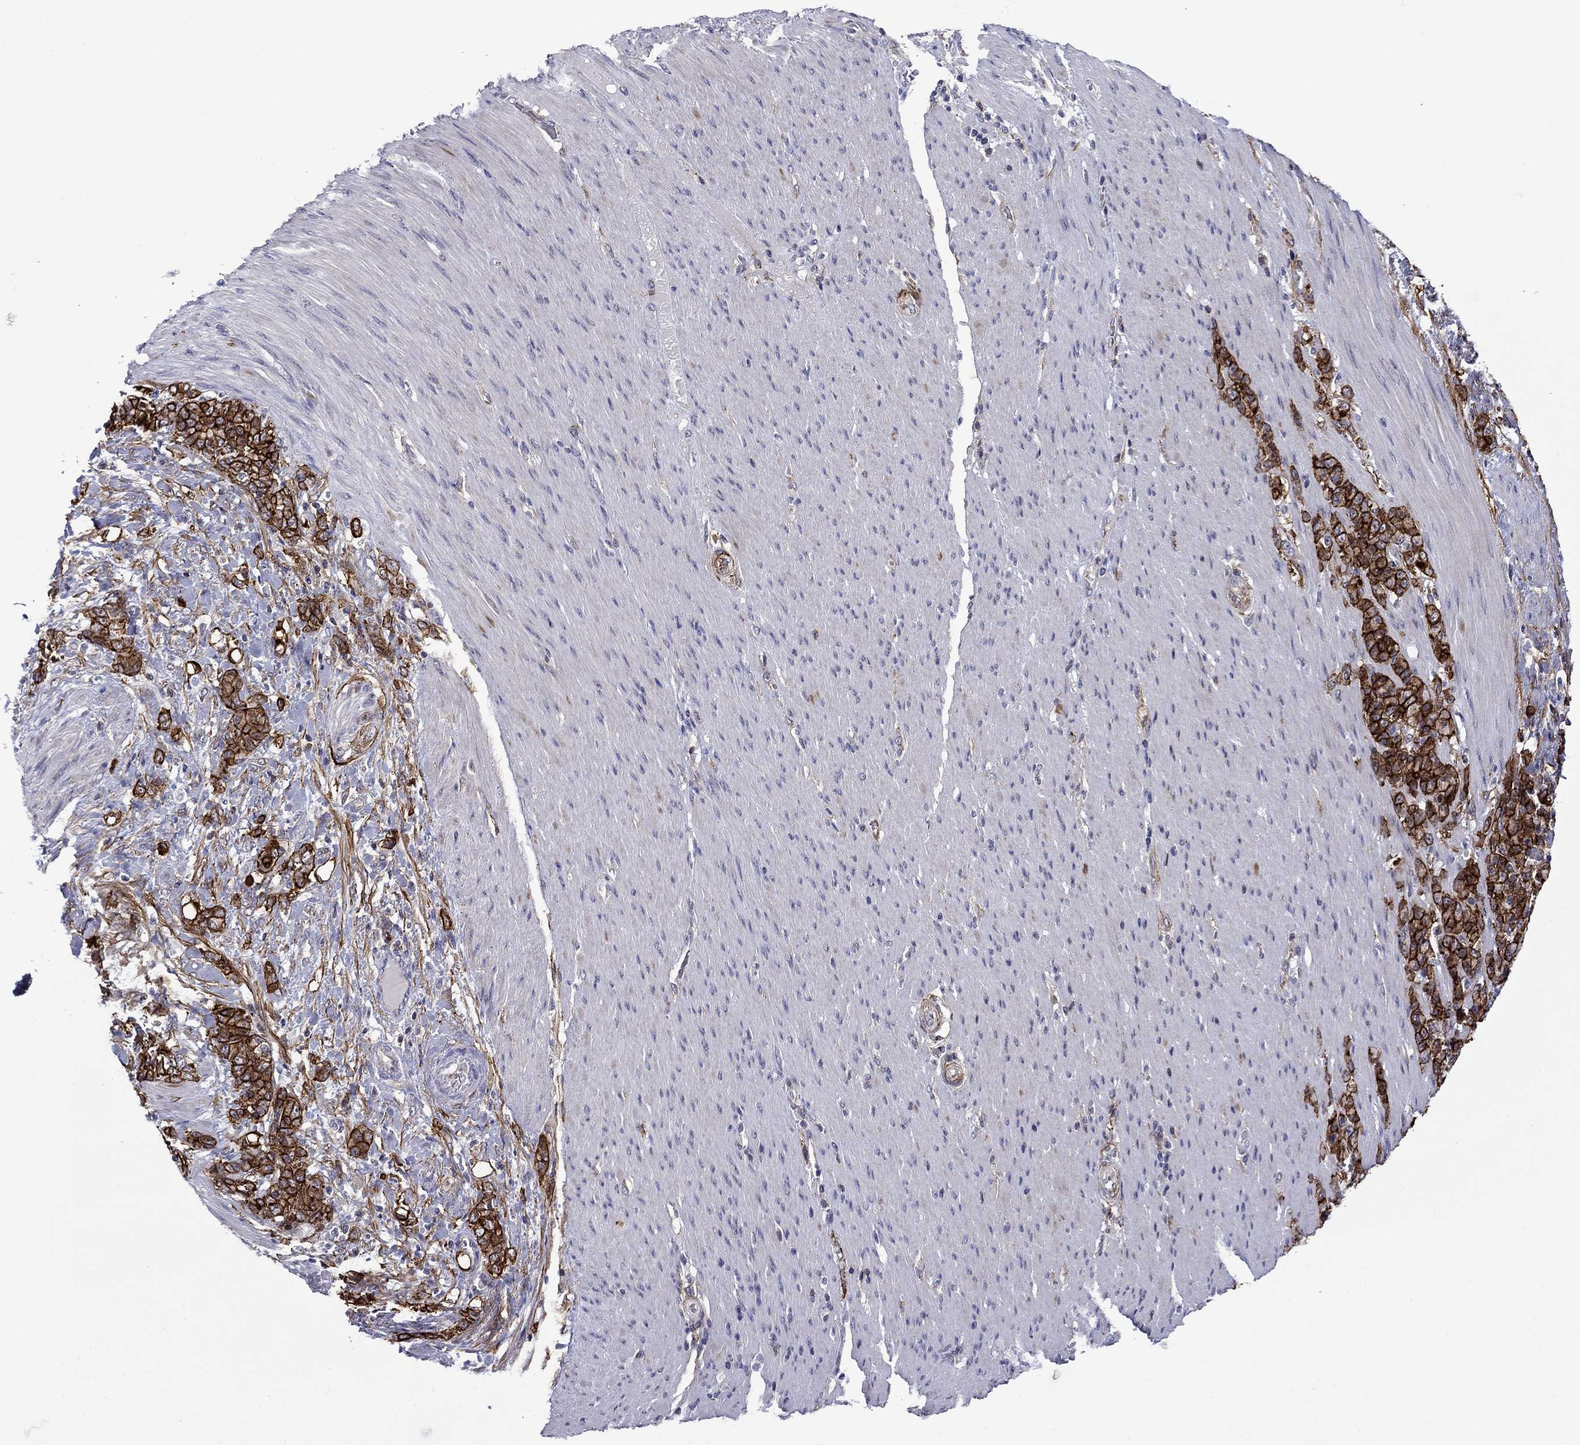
{"staining": {"intensity": "strong", "quantity": ">75%", "location": "cytoplasmic/membranous"}, "tissue": "stomach cancer", "cell_type": "Tumor cells", "image_type": "cancer", "snomed": [{"axis": "morphology", "description": "Normal tissue, NOS"}, {"axis": "morphology", "description": "Adenocarcinoma, NOS"}, {"axis": "topography", "description": "Stomach"}], "caption": "Strong cytoplasmic/membranous positivity for a protein is seen in approximately >75% of tumor cells of stomach cancer (adenocarcinoma) using immunohistochemistry.", "gene": "LMO7", "patient": {"sex": "female", "age": 79}}